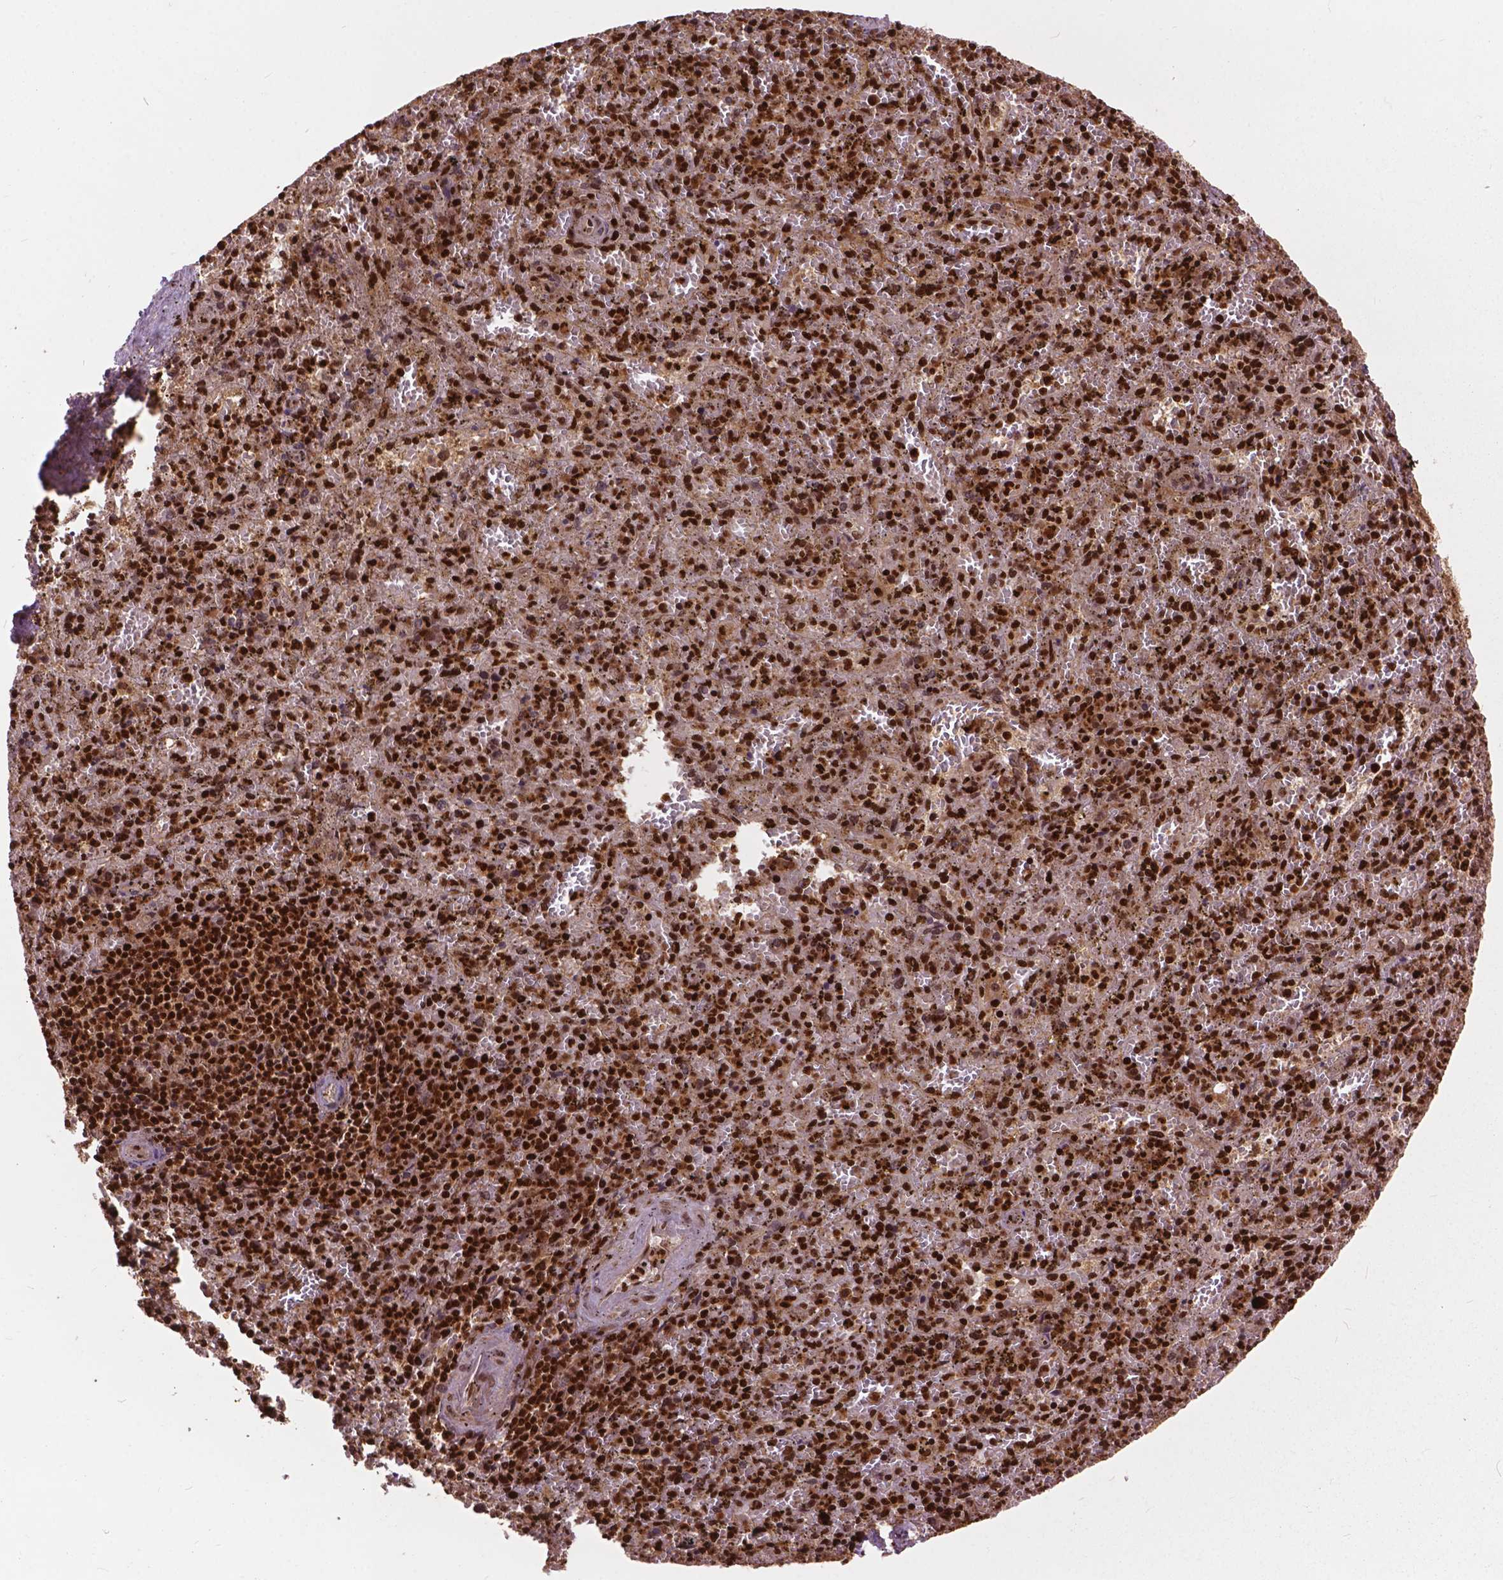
{"staining": {"intensity": "strong", "quantity": ">75%", "location": "nuclear"}, "tissue": "spleen", "cell_type": "Cells in red pulp", "image_type": "normal", "snomed": [{"axis": "morphology", "description": "Normal tissue, NOS"}, {"axis": "topography", "description": "Spleen"}], "caption": "A high amount of strong nuclear staining is identified in about >75% of cells in red pulp in benign spleen. The staining is performed using DAB brown chromogen to label protein expression. The nuclei are counter-stained blue using hematoxylin.", "gene": "ANP32A", "patient": {"sex": "female", "age": 50}}